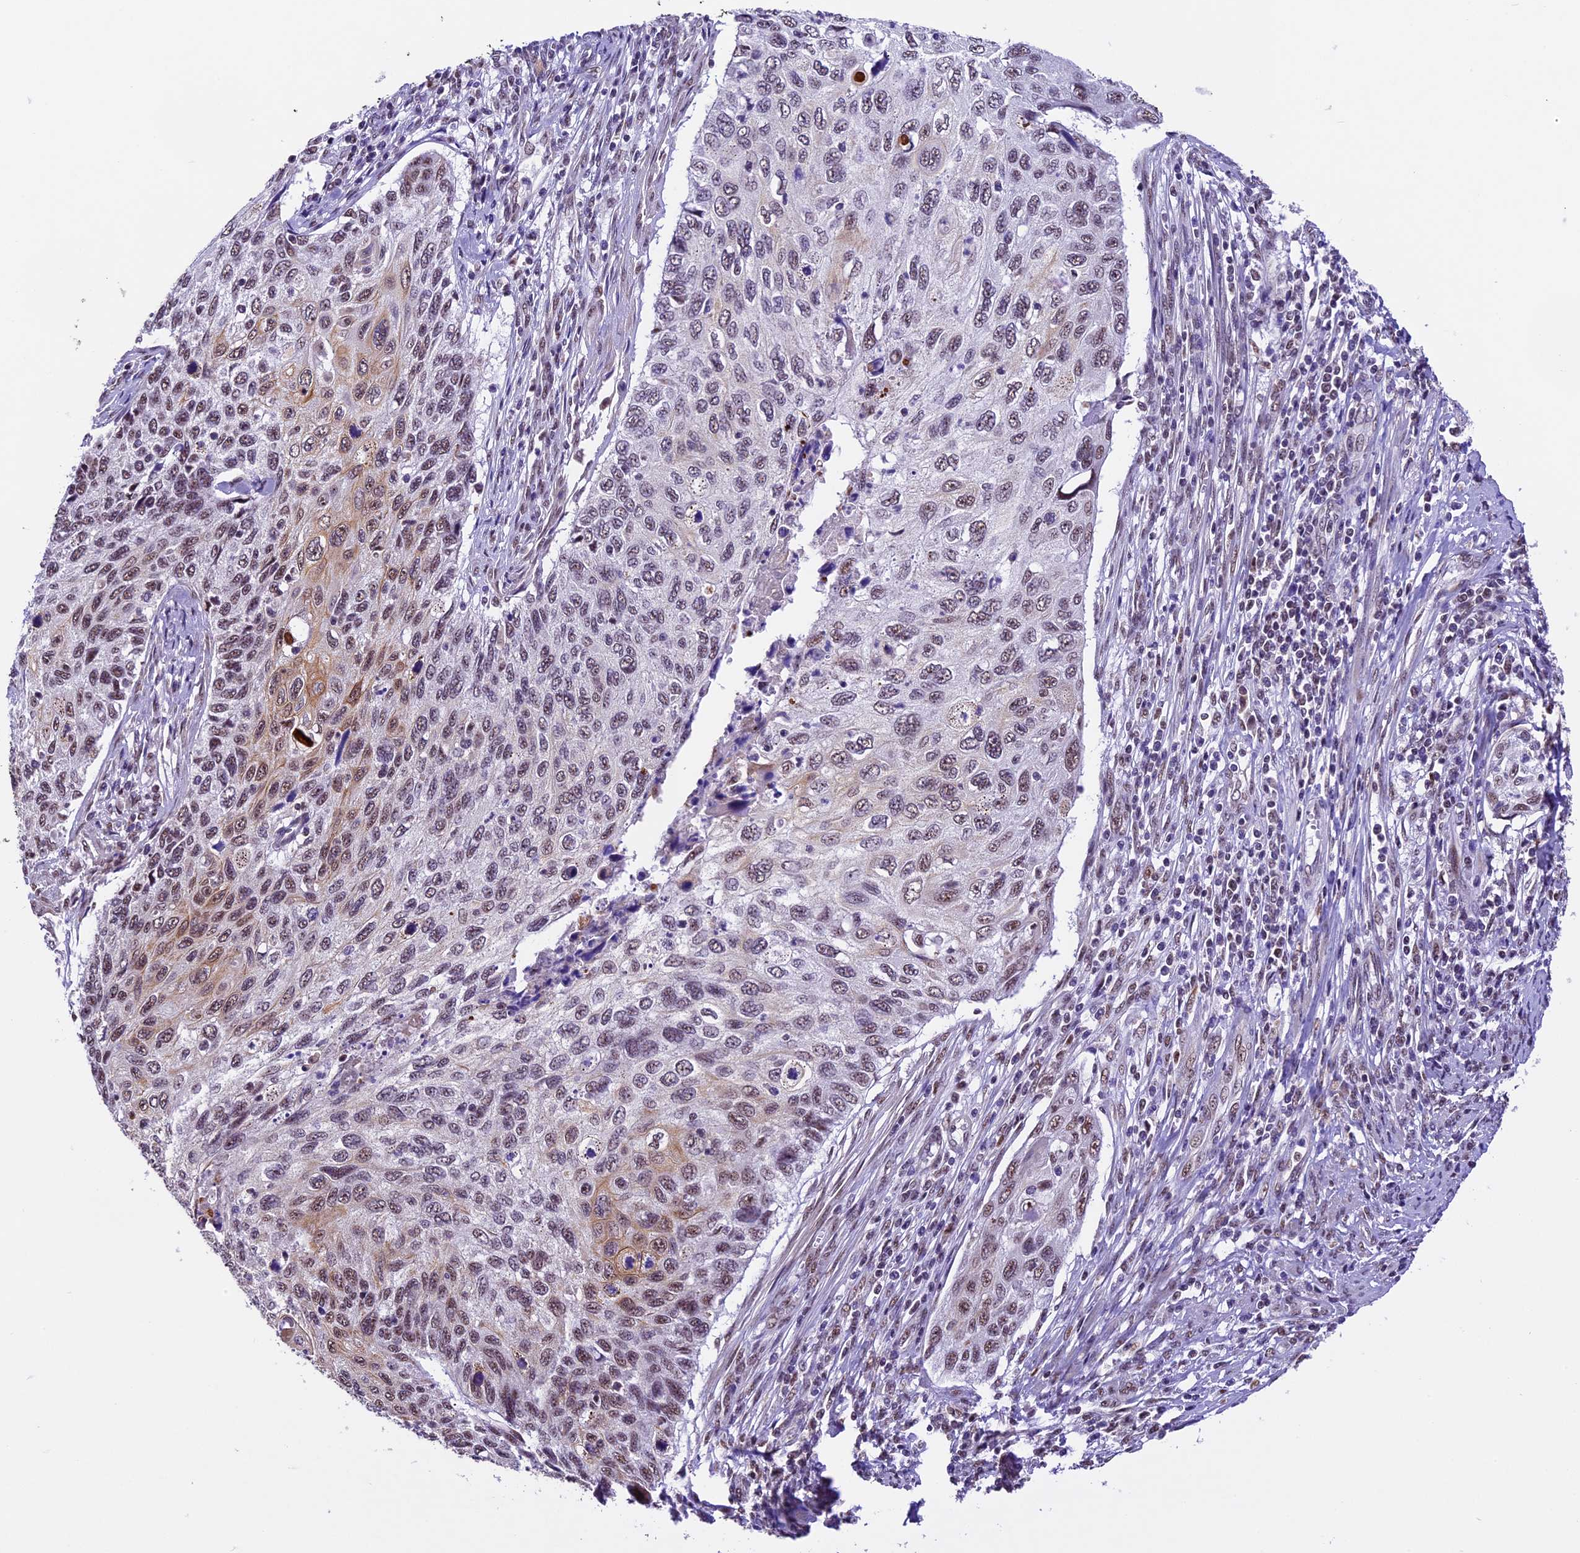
{"staining": {"intensity": "moderate", "quantity": "<25%", "location": "cytoplasmic/membranous,nuclear"}, "tissue": "cervical cancer", "cell_type": "Tumor cells", "image_type": "cancer", "snomed": [{"axis": "morphology", "description": "Squamous cell carcinoma, NOS"}, {"axis": "topography", "description": "Cervix"}], "caption": "Immunohistochemical staining of human cervical cancer (squamous cell carcinoma) reveals moderate cytoplasmic/membranous and nuclear protein staining in approximately <25% of tumor cells. (Brightfield microscopy of DAB IHC at high magnification).", "gene": "CARS2", "patient": {"sex": "female", "age": 70}}